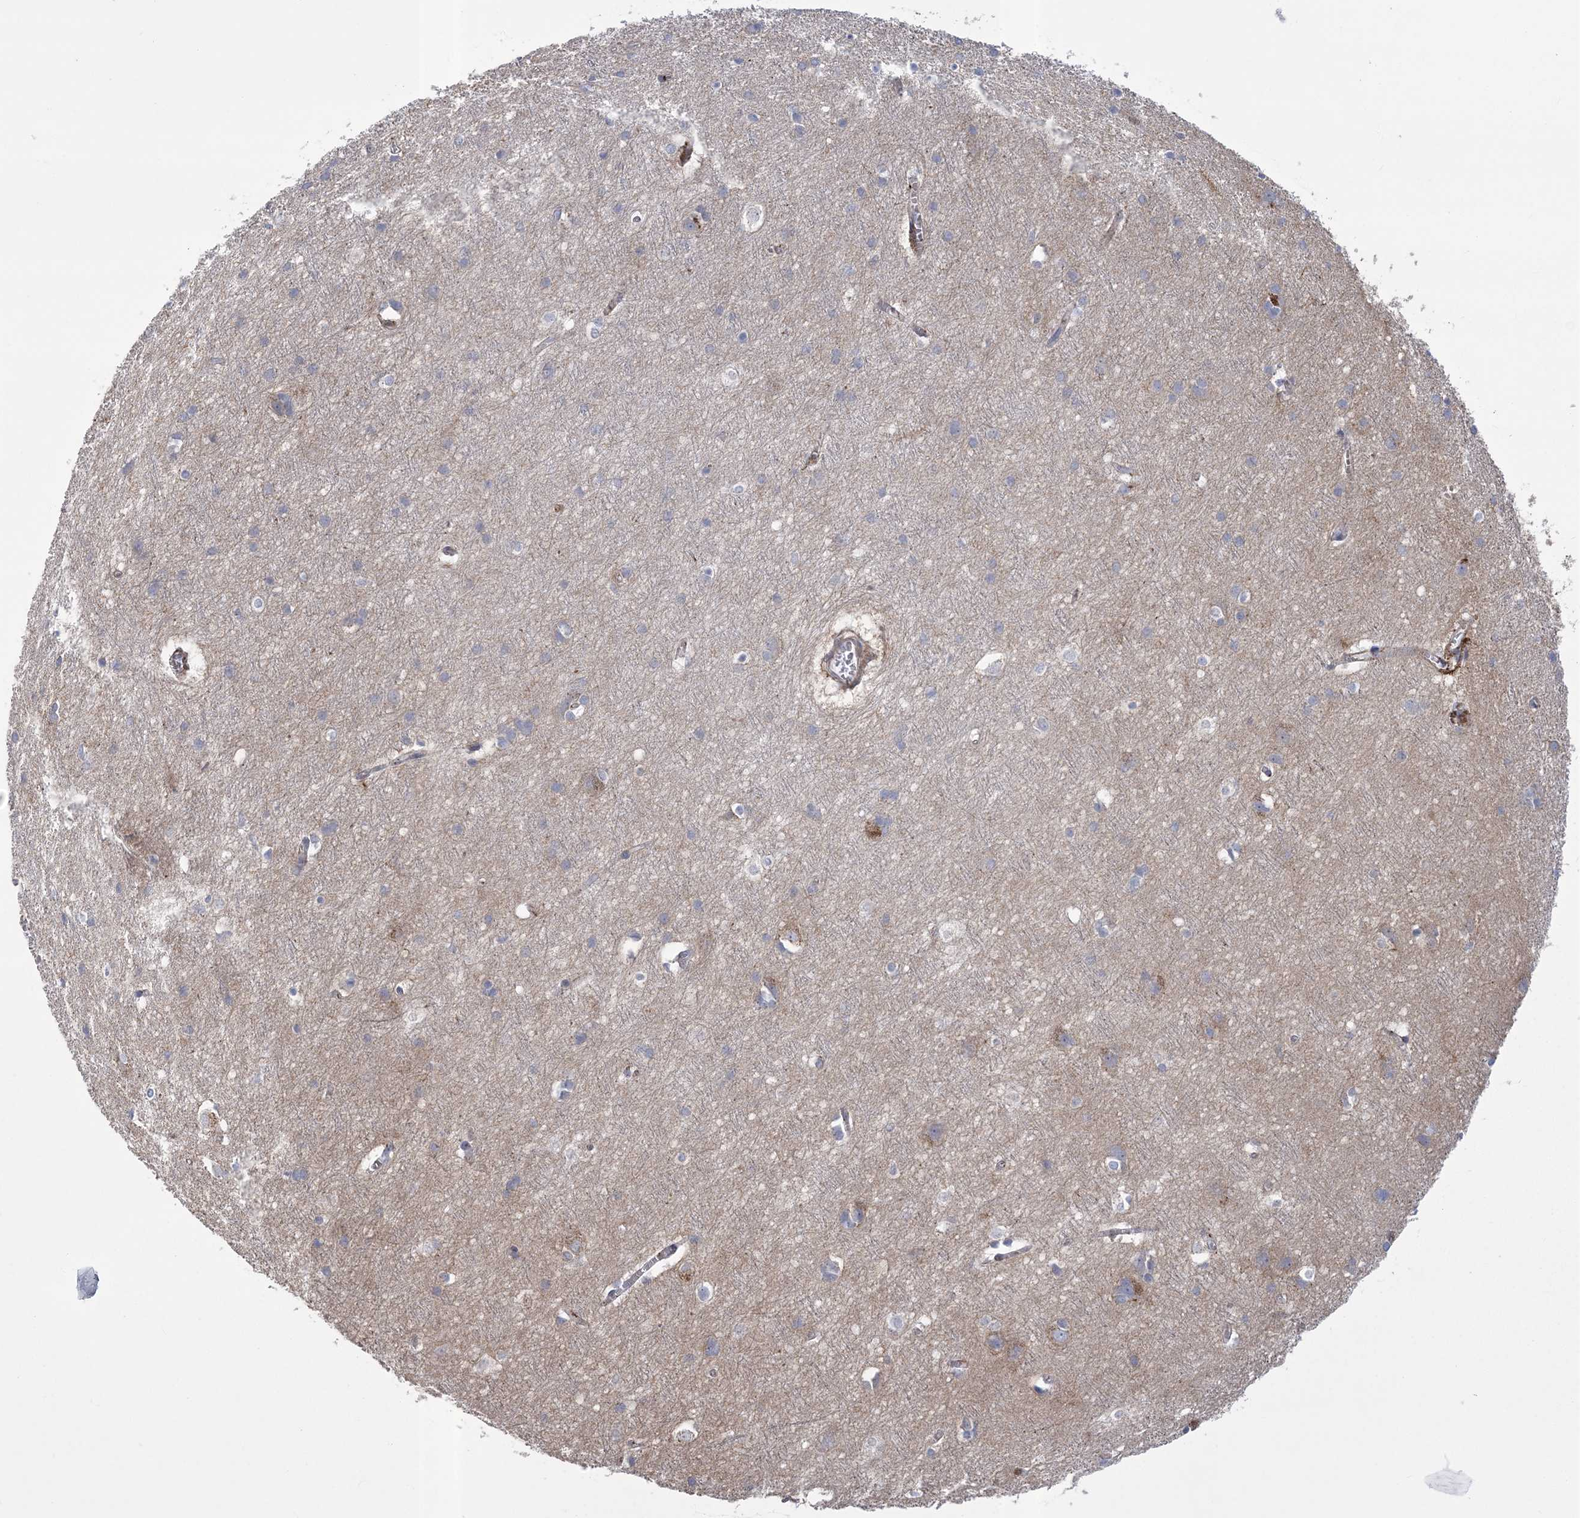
{"staining": {"intensity": "weak", "quantity": "25%-75%", "location": "cytoplasmic/membranous"}, "tissue": "cerebral cortex", "cell_type": "Endothelial cells", "image_type": "normal", "snomed": [{"axis": "morphology", "description": "Normal tissue, NOS"}, {"axis": "topography", "description": "Cerebral cortex"}], "caption": "Protein staining exhibits weak cytoplasmic/membranous positivity in about 25%-75% of endothelial cells in benign cerebral cortex. (Brightfield microscopy of DAB IHC at high magnification).", "gene": "ARSJ", "patient": {"sex": "male", "age": 54}}